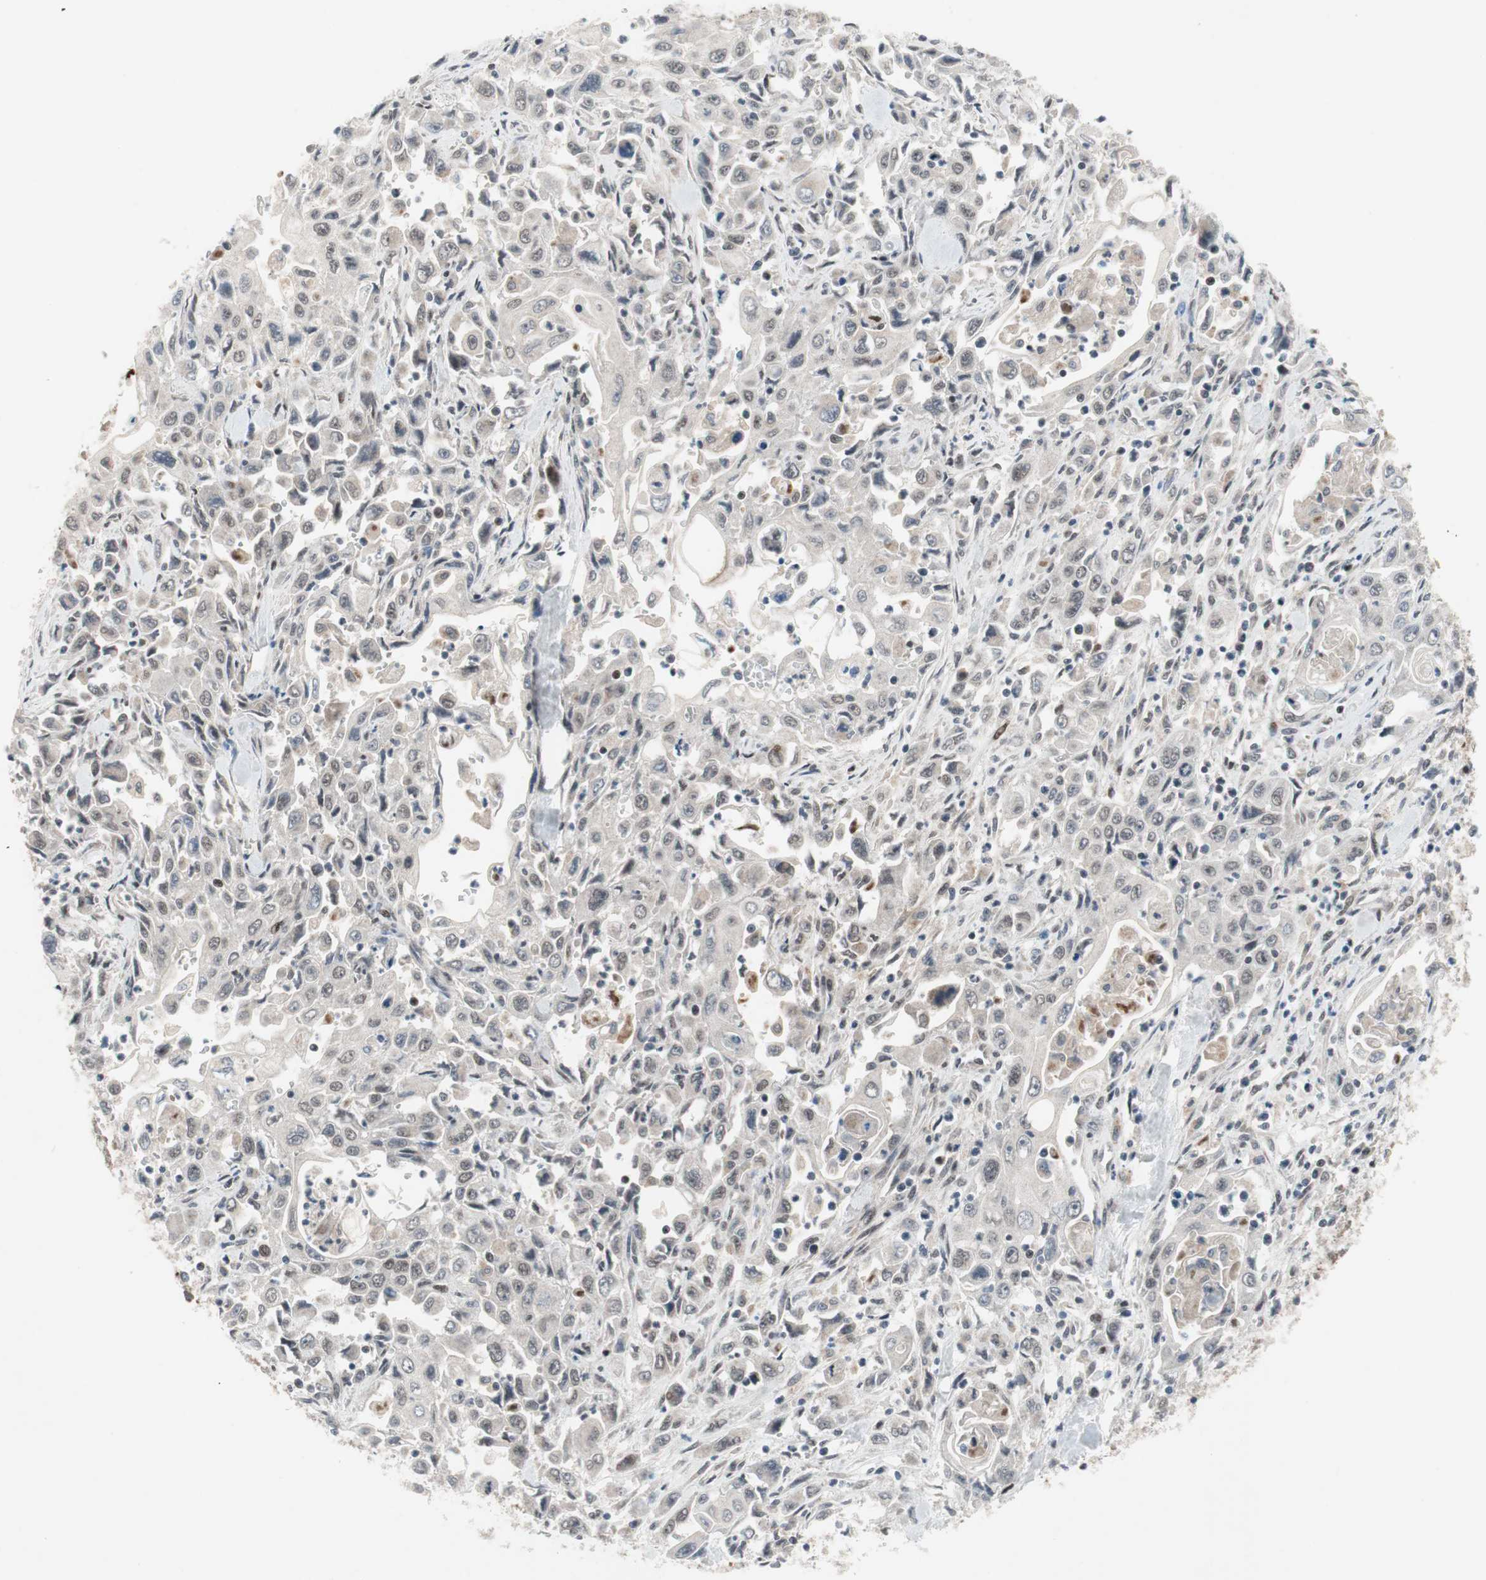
{"staining": {"intensity": "weak", "quantity": "25%-75%", "location": "nuclear"}, "tissue": "pancreatic cancer", "cell_type": "Tumor cells", "image_type": "cancer", "snomed": [{"axis": "morphology", "description": "Adenocarcinoma, NOS"}, {"axis": "topography", "description": "Pancreas"}], "caption": "This is a micrograph of immunohistochemistry staining of pancreatic adenocarcinoma, which shows weak positivity in the nuclear of tumor cells.", "gene": "TCF12", "patient": {"sex": "male", "age": 70}}